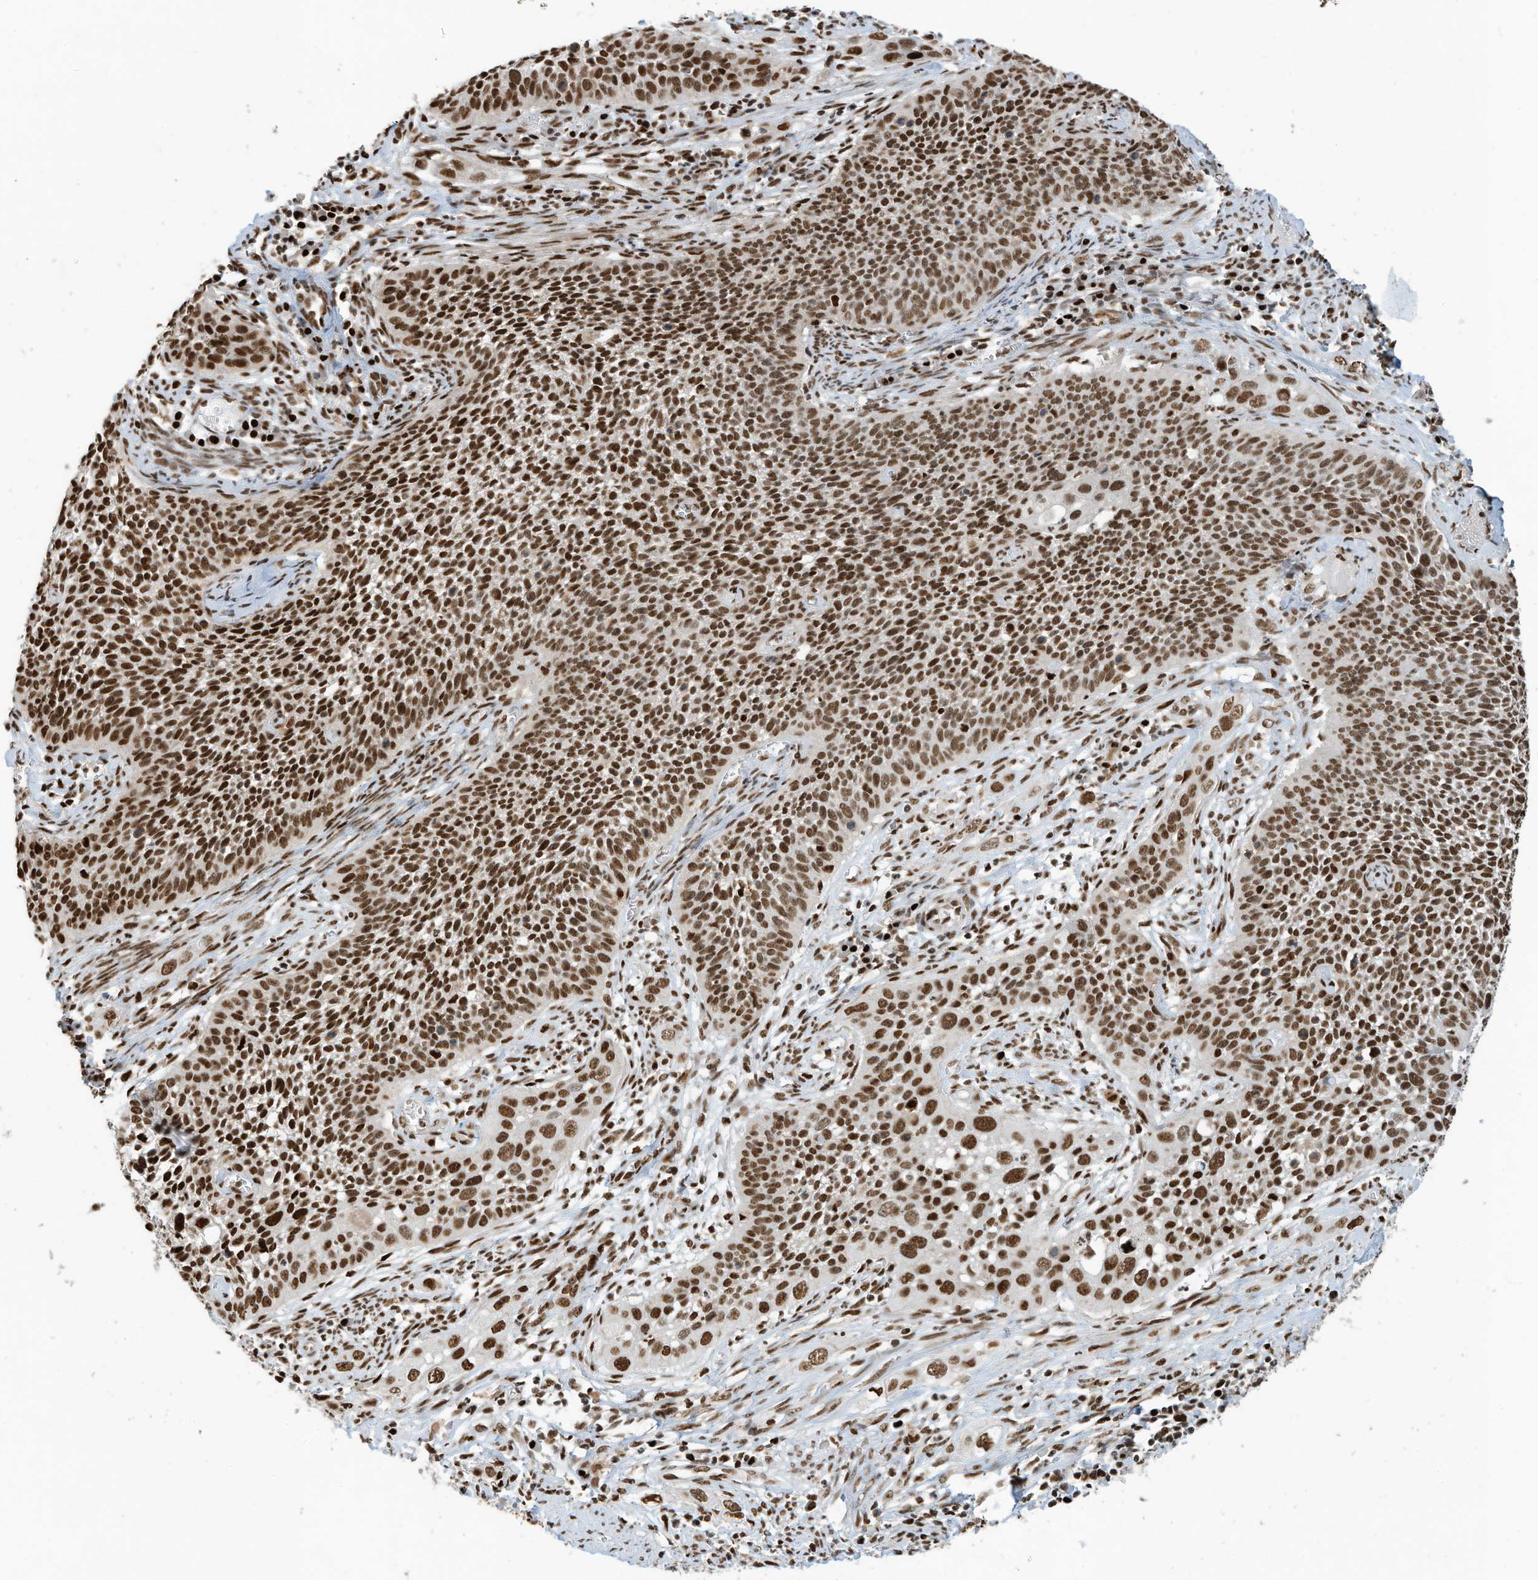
{"staining": {"intensity": "strong", "quantity": ">75%", "location": "nuclear"}, "tissue": "cervical cancer", "cell_type": "Tumor cells", "image_type": "cancer", "snomed": [{"axis": "morphology", "description": "Squamous cell carcinoma, NOS"}, {"axis": "topography", "description": "Cervix"}], "caption": "Protein staining of squamous cell carcinoma (cervical) tissue reveals strong nuclear expression in approximately >75% of tumor cells. (Stains: DAB (3,3'-diaminobenzidine) in brown, nuclei in blue, Microscopy: brightfield microscopy at high magnification).", "gene": "SAMD15", "patient": {"sex": "female", "age": 34}}